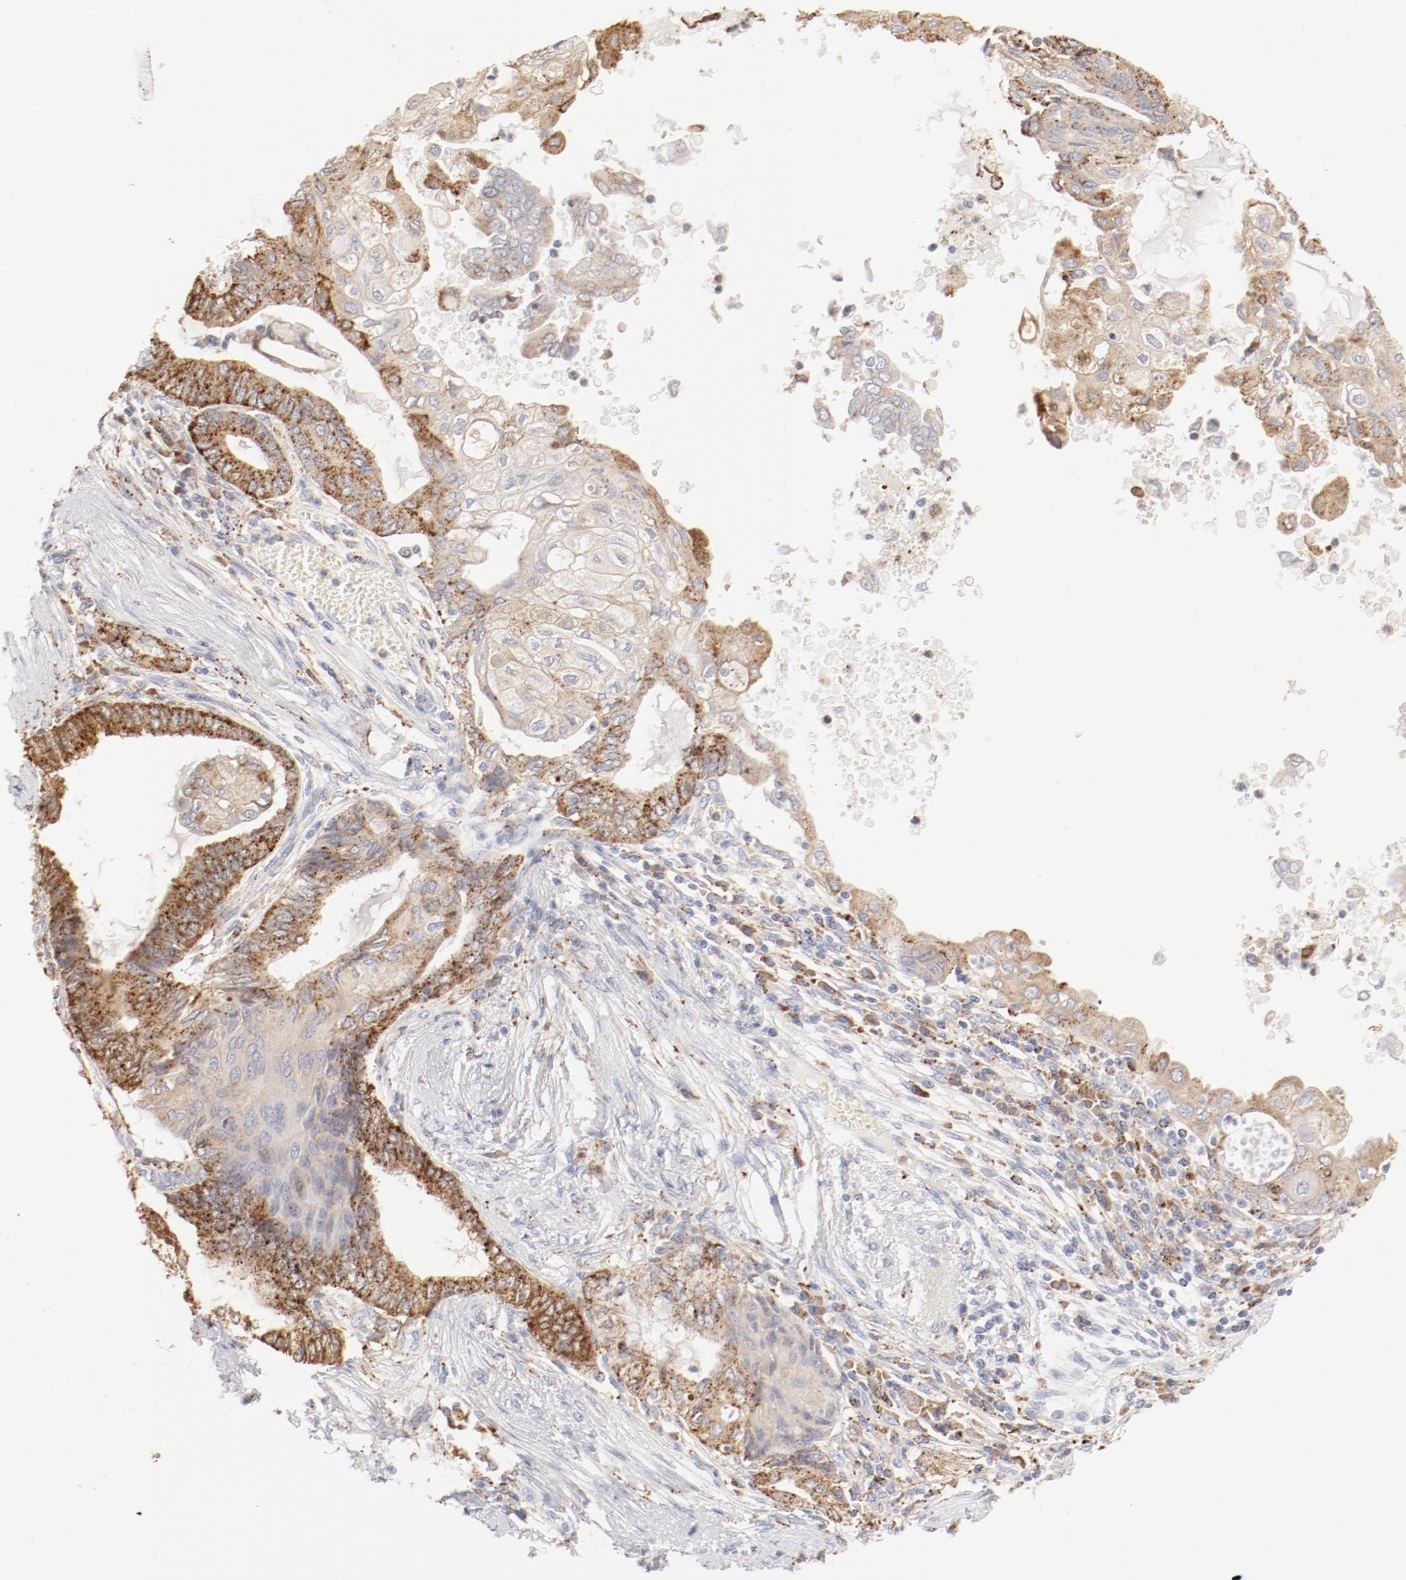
{"staining": {"intensity": "moderate", "quantity": "<25%", "location": "cytoplasmic/membranous"}, "tissue": "endometrial cancer", "cell_type": "Tumor cells", "image_type": "cancer", "snomed": [{"axis": "morphology", "description": "Adenocarcinoma, NOS"}, {"axis": "topography", "description": "Endometrium"}], "caption": "IHC (DAB) staining of human adenocarcinoma (endometrial) shows moderate cytoplasmic/membranous protein positivity in about <25% of tumor cells. (DAB (3,3'-diaminobenzidine) IHC with brightfield microscopy, high magnification).", "gene": "CTSH", "patient": {"sex": "female", "age": 79}}